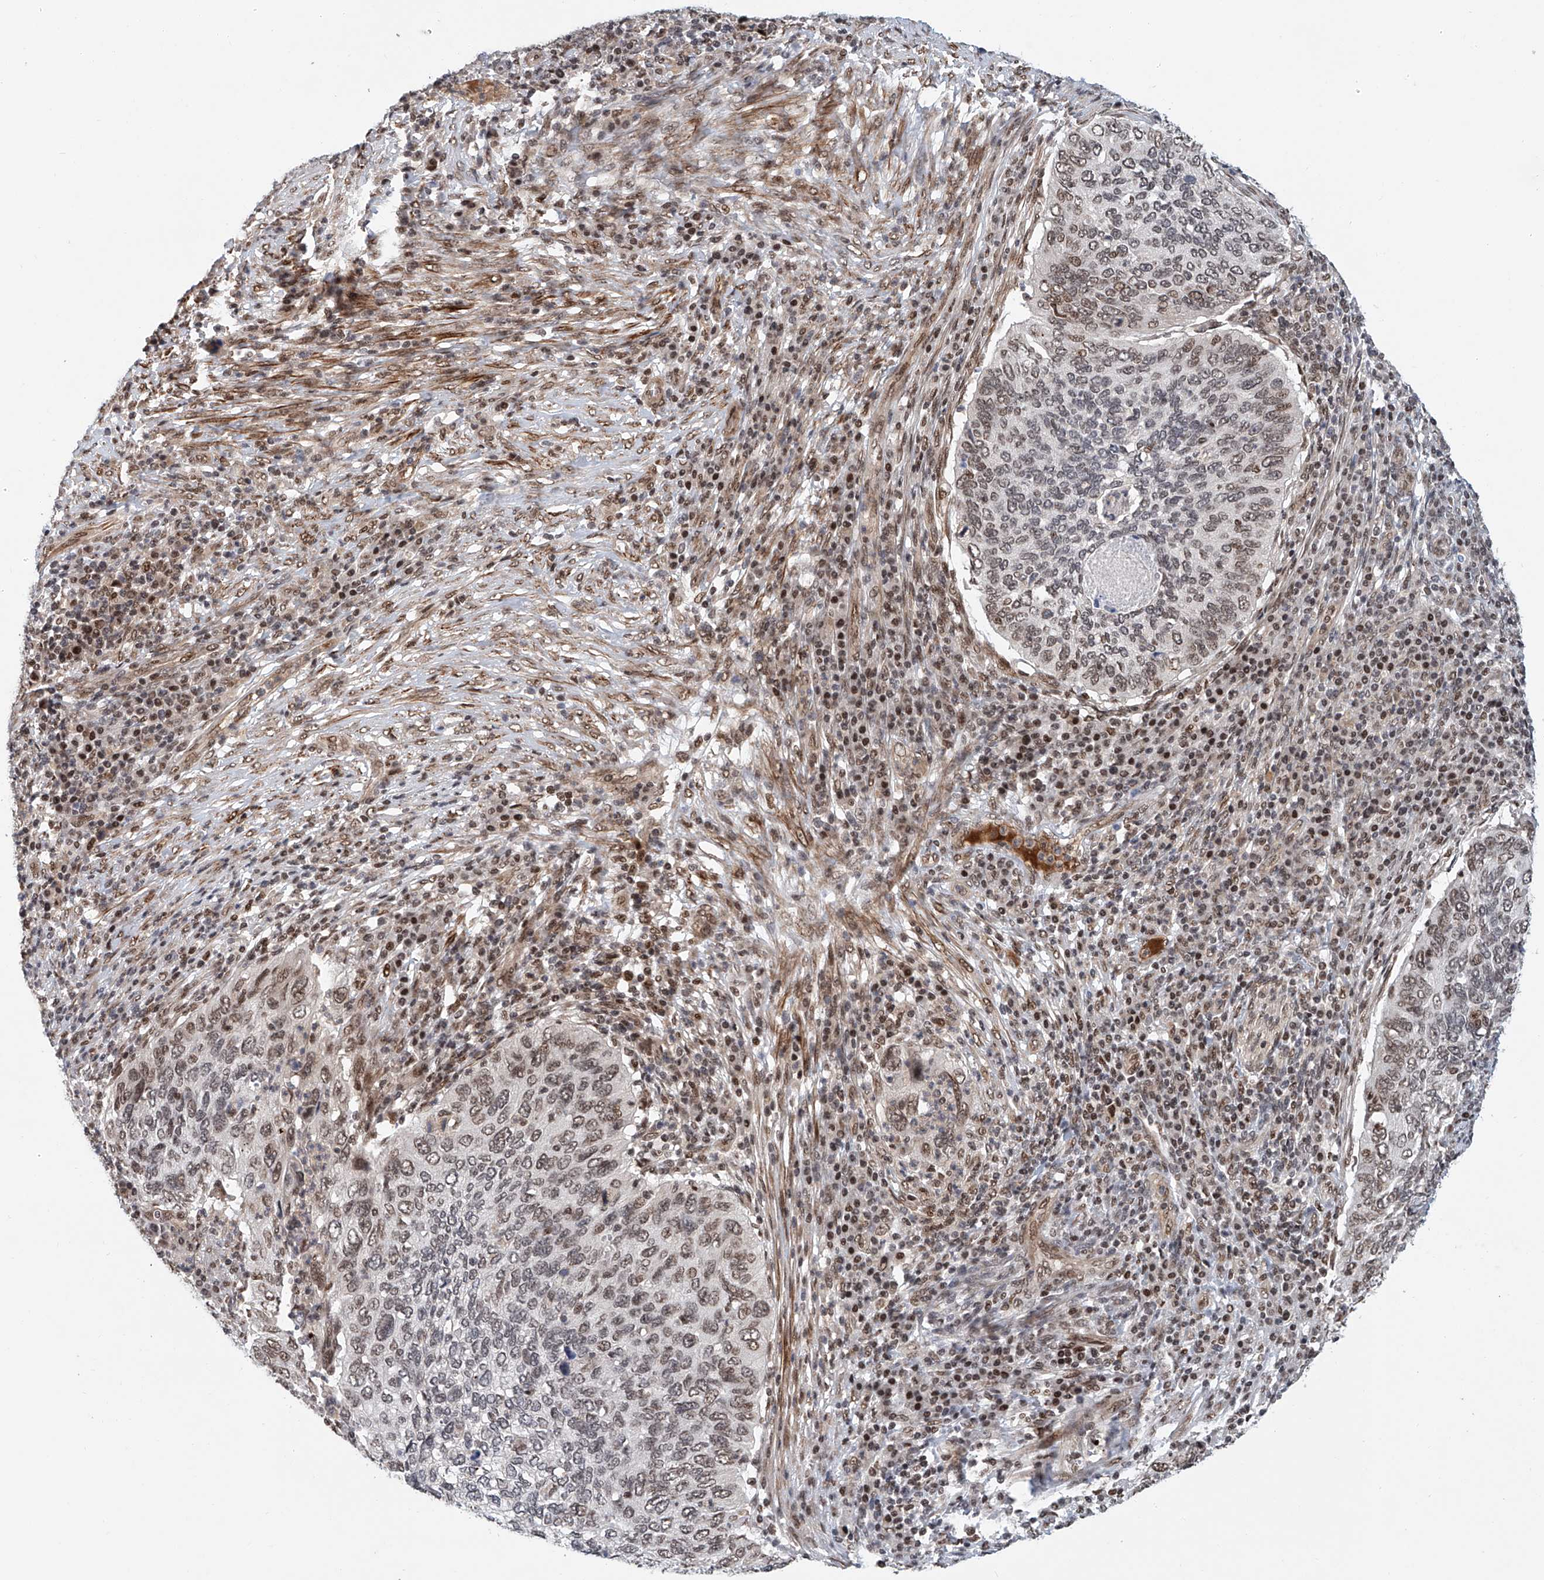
{"staining": {"intensity": "moderate", "quantity": "25%-75%", "location": "nuclear"}, "tissue": "cervical cancer", "cell_type": "Tumor cells", "image_type": "cancer", "snomed": [{"axis": "morphology", "description": "Squamous cell carcinoma, NOS"}, {"axis": "topography", "description": "Cervix"}], "caption": "IHC (DAB (3,3'-diaminobenzidine)) staining of cervical cancer (squamous cell carcinoma) shows moderate nuclear protein staining in approximately 25%-75% of tumor cells.", "gene": "ZNF470", "patient": {"sex": "female", "age": 38}}